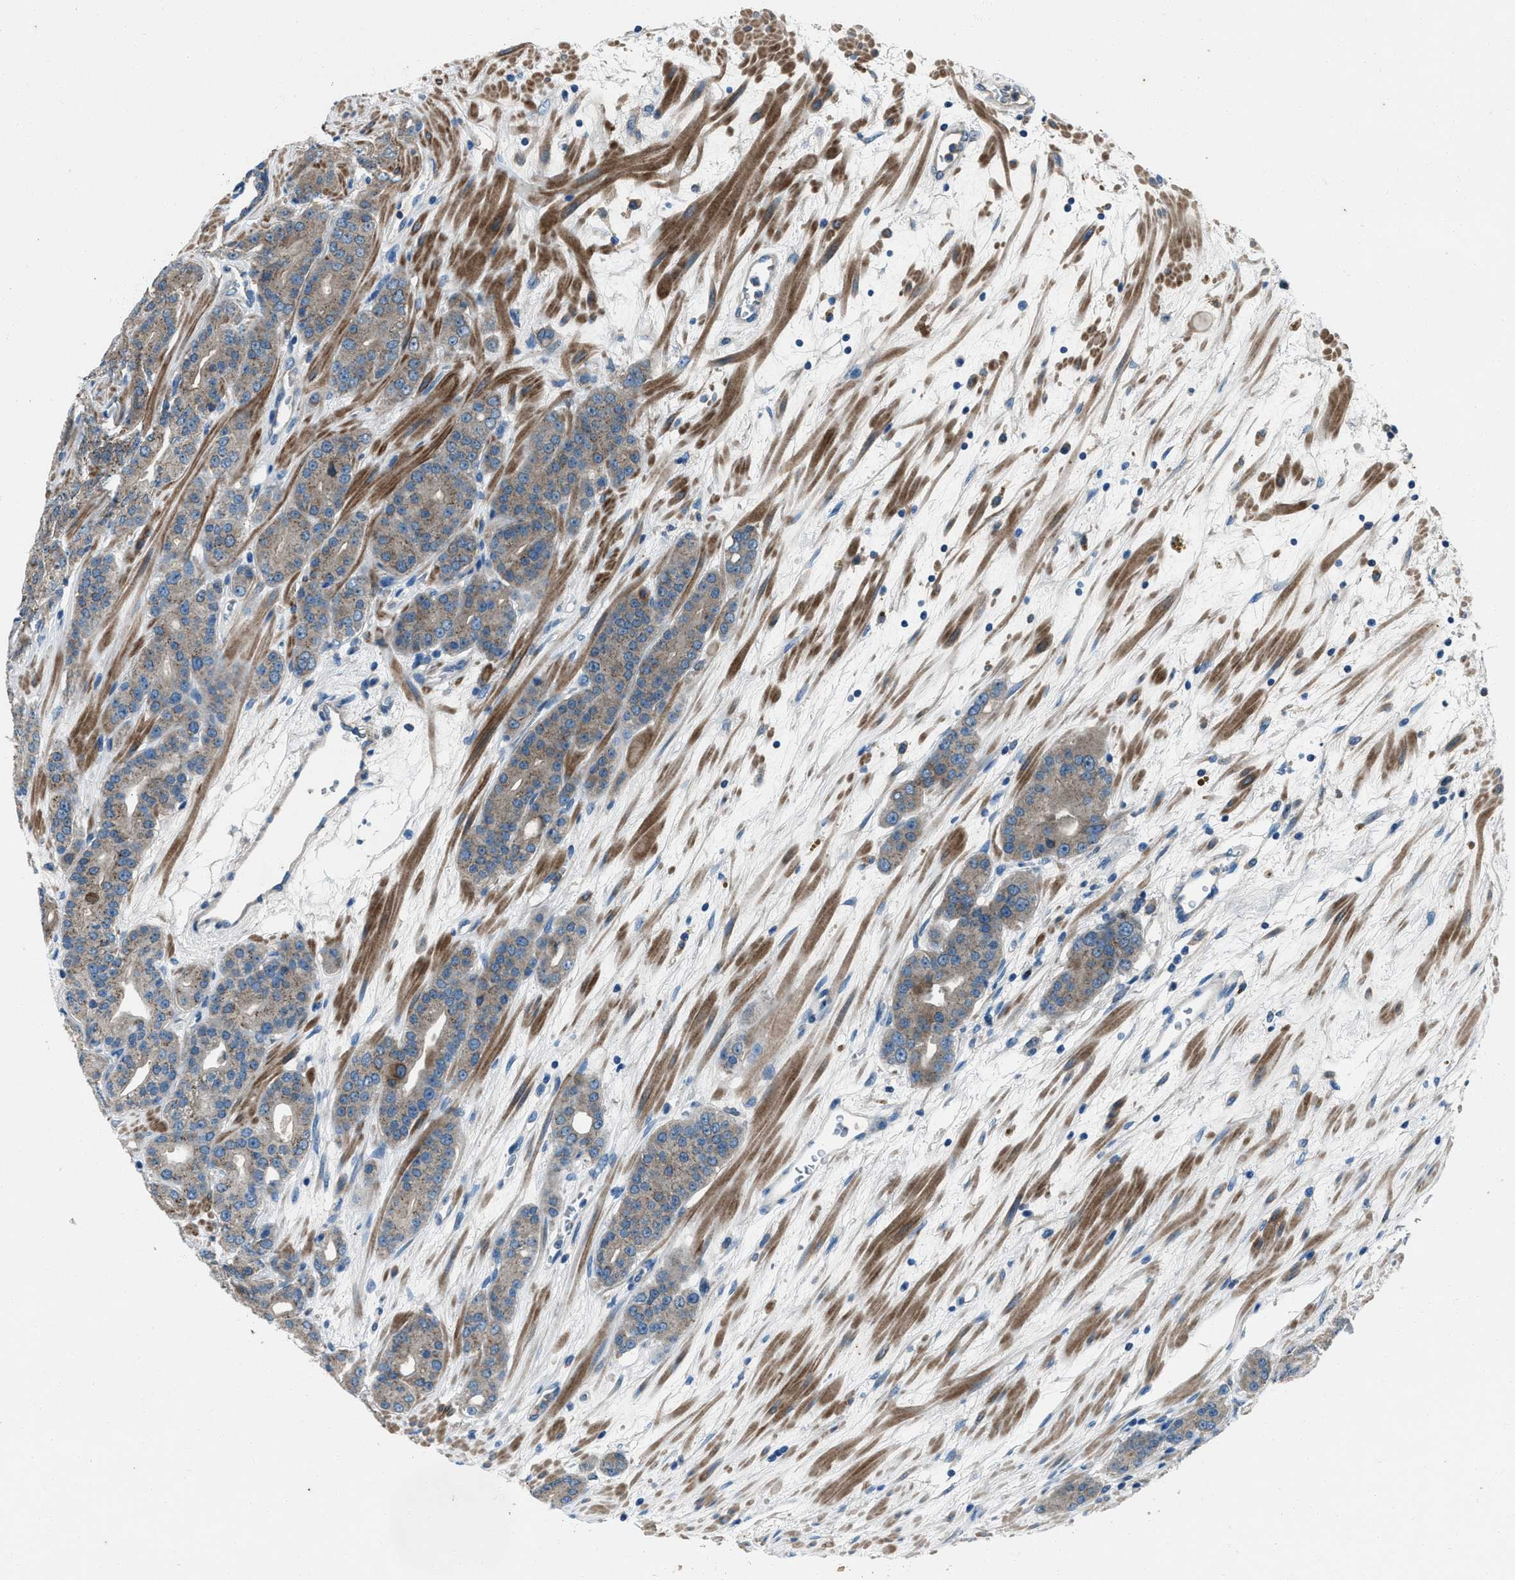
{"staining": {"intensity": "weak", "quantity": "25%-75%", "location": "cytoplasmic/membranous"}, "tissue": "prostate cancer", "cell_type": "Tumor cells", "image_type": "cancer", "snomed": [{"axis": "morphology", "description": "Adenocarcinoma, High grade"}, {"axis": "topography", "description": "Prostate"}], "caption": "IHC histopathology image of prostate adenocarcinoma (high-grade) stained for a protein (brown), which exhibits low levels of weak cytoplasmic/membranous positivity in approximately 25%-75% of tumor cells.", "gene": "SVIL", "patient": {"sex": "male", "age": 71}}